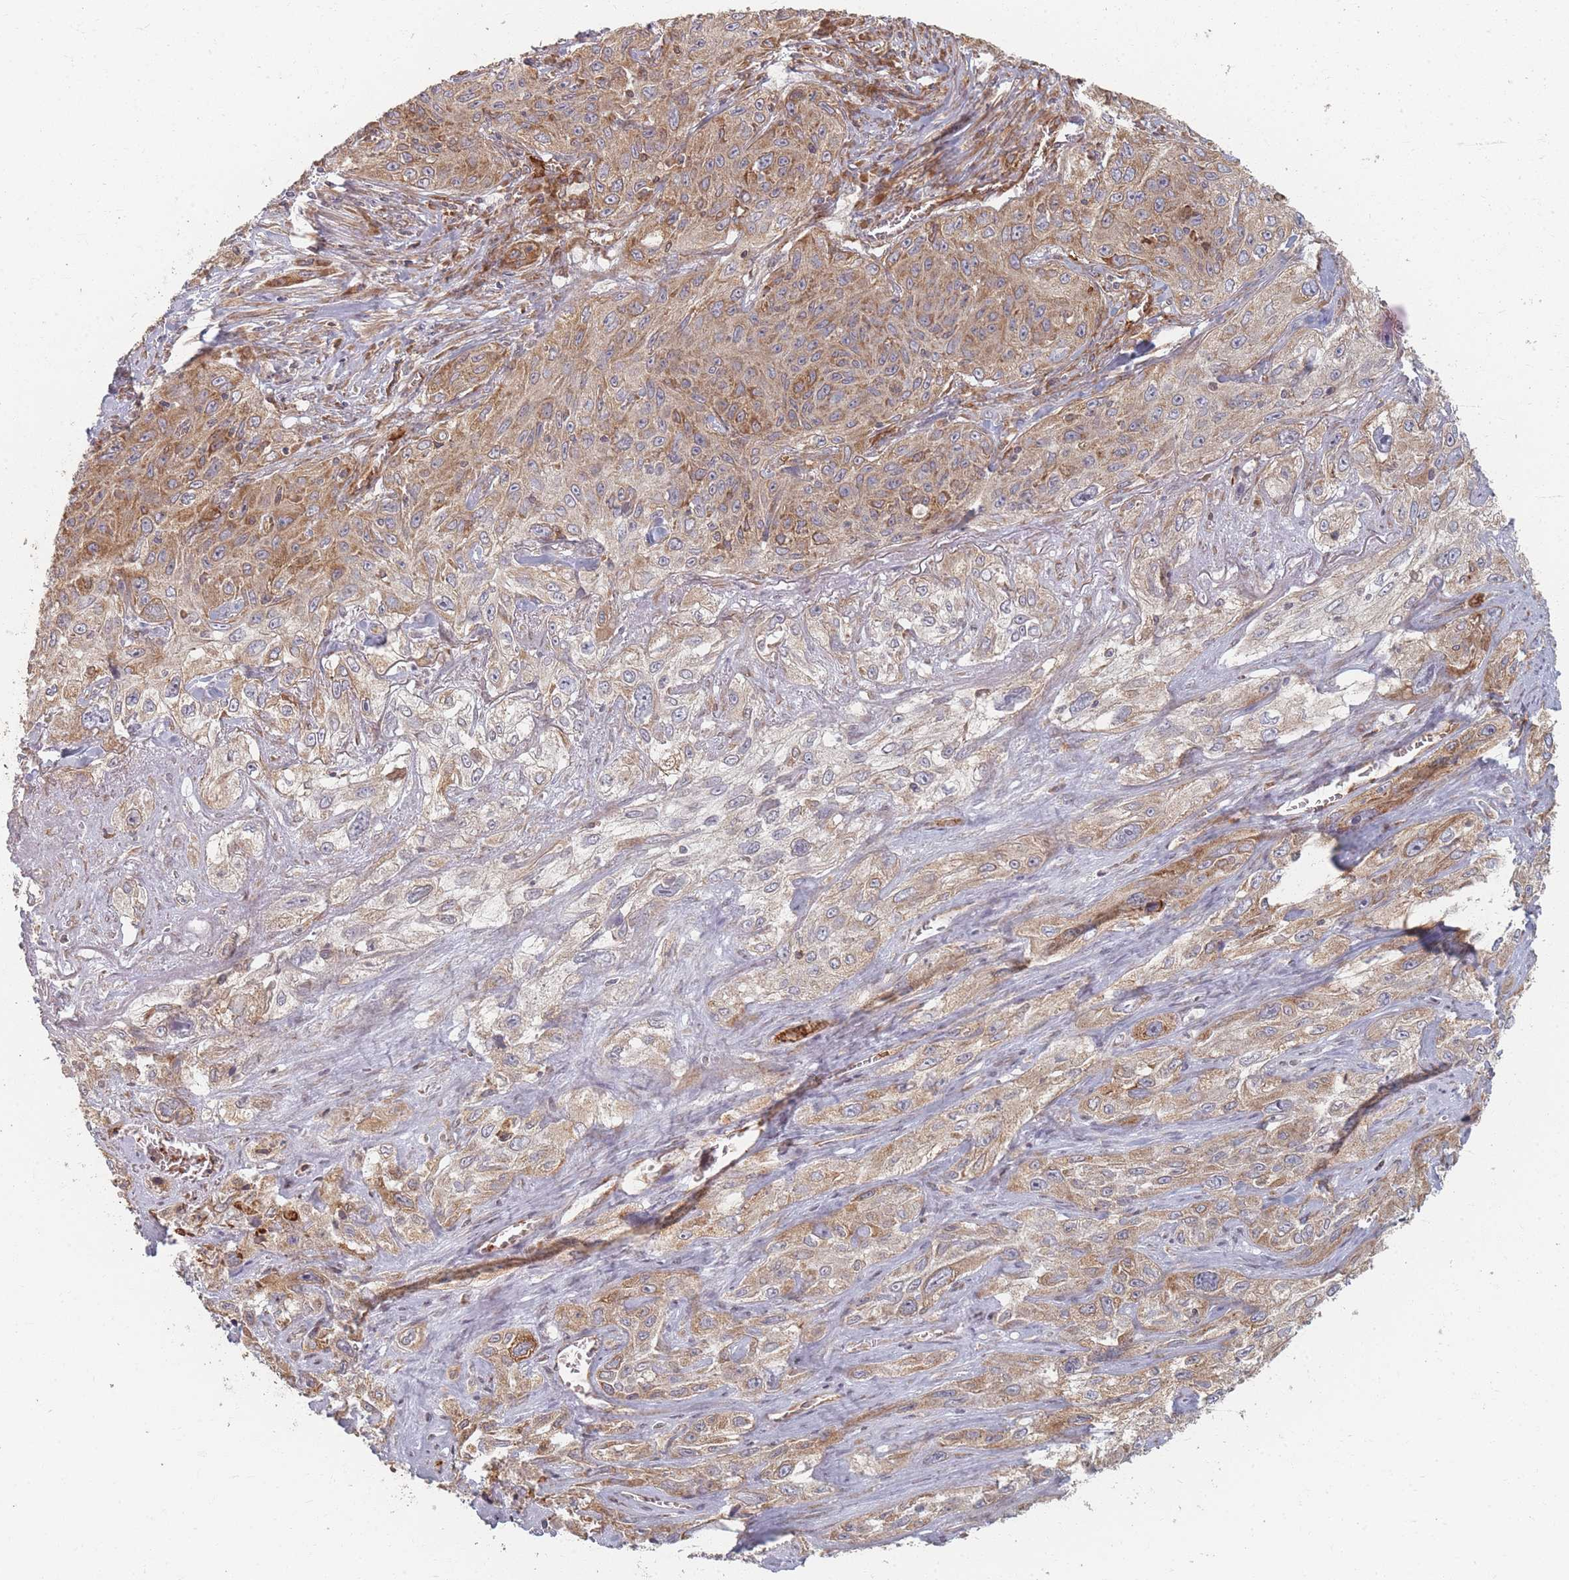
{"staining": {"intensity": "moderate", "quantity": ">75%", "location": "cytoplasmic/membranous"}, "tissue": "lung cancer", "cell_type": "Tumor cells", "image_type": "cancer", "snomed": [{"axis": "morphology", "description": "Squamous cell carcinoma, NOS"}, {"axis": "topography", "description": "Lung"}], "caption": "Moderate cytoplasmic/membranous expression for a protein is identified in approximately >75% of tumor cells of squamous cell carcinoma (lung) using immunohistochemistry.", "gene": "MRPS6", "patient": {"sex": "female", "age": 69}}